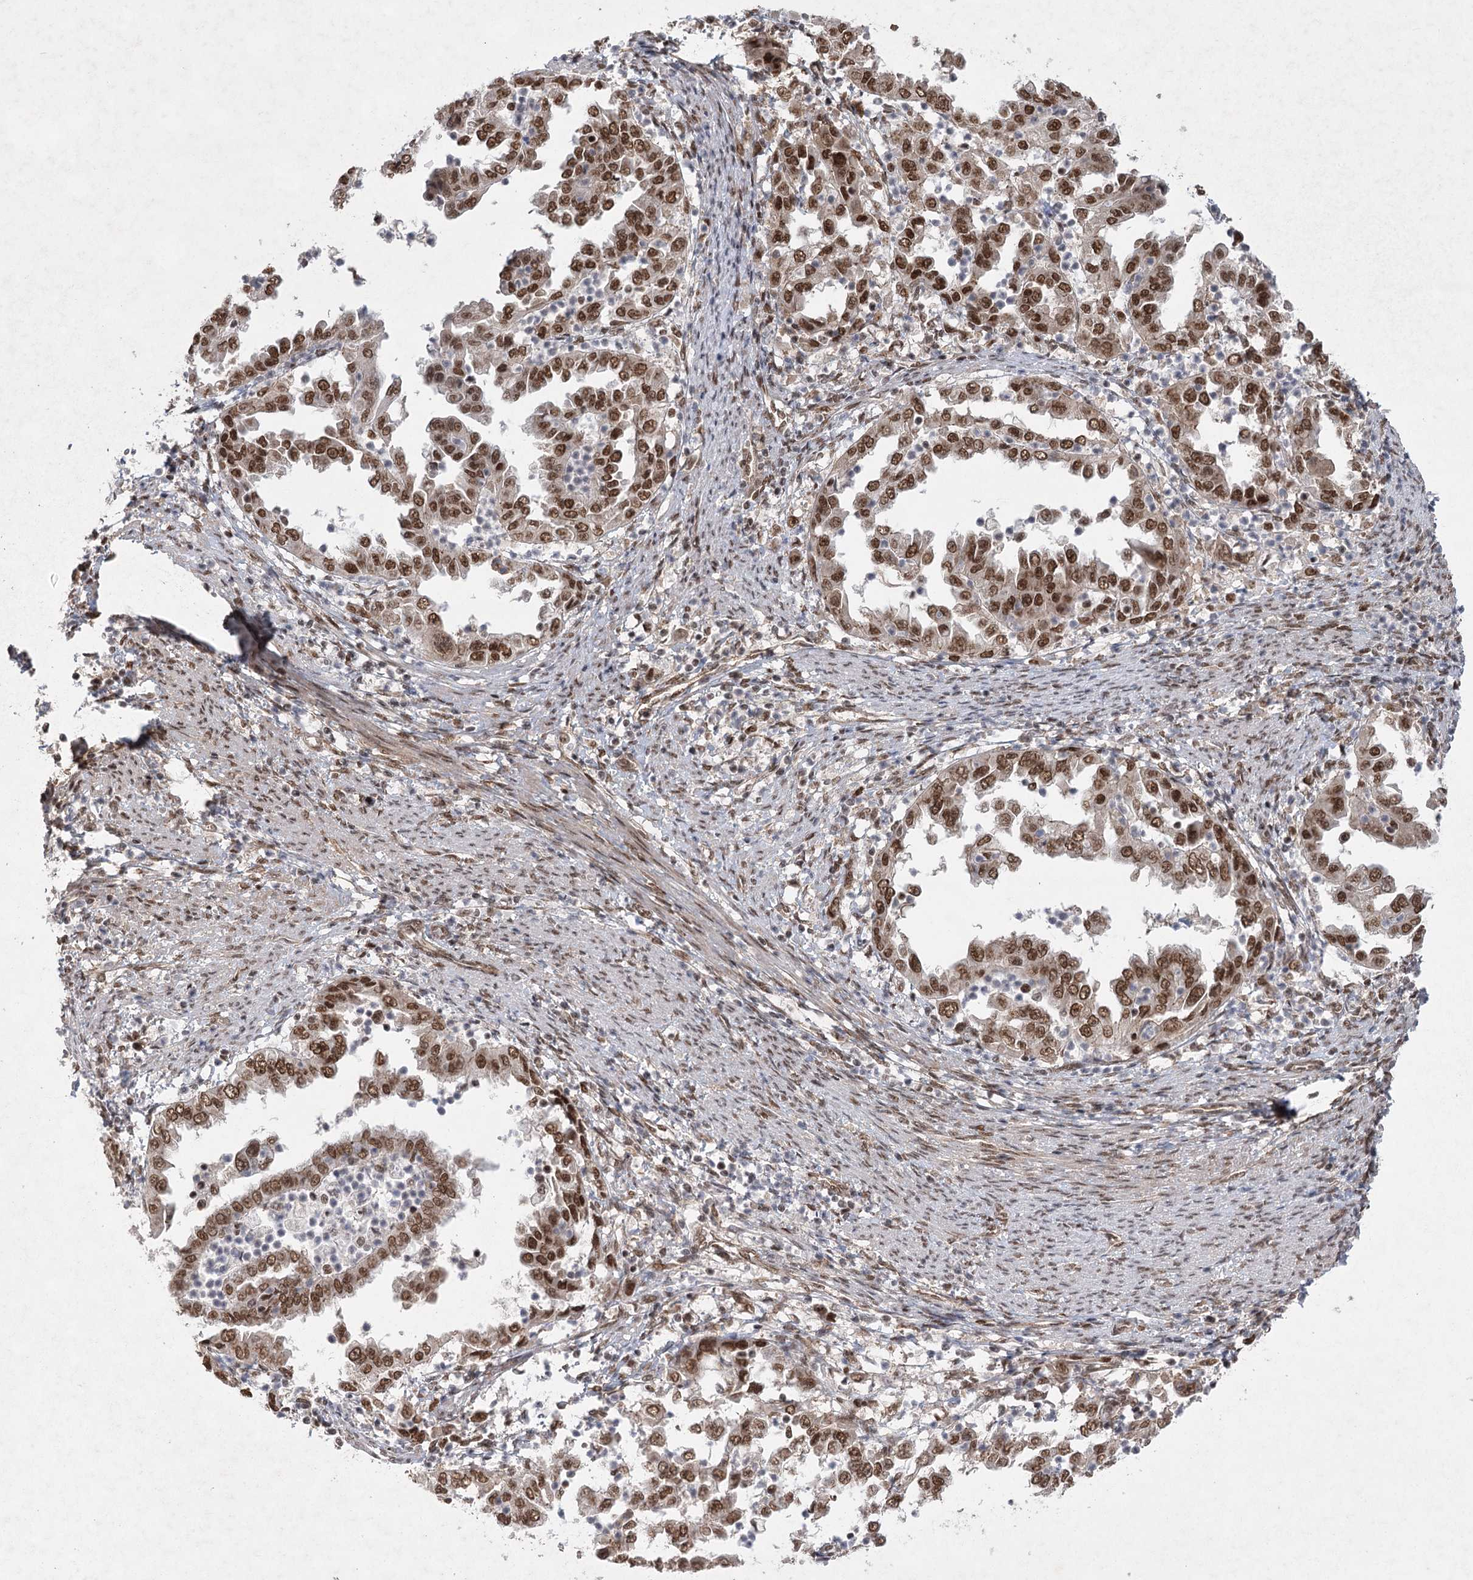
{"staining": {"intensity": "strong", "quantity": ">75%", "location": "nuclear"}, "tissue": "endometrial cancer", "cell_type": "Tumor cells", "image_type": "cancer", "snomed": [{"axis": "morphology", "description": "Adenocarcinoma, NOS"}, {"axis": "topography", "description": "Endometrium"}], "caption": "Protein staining of endometrial cancer (adenocarcinoma) tissue shows strong nuclear expression in approximately >75% of tumor cells.", "gene": "ZCCHC8", "patient": {"sex": "female", "age": 85}}